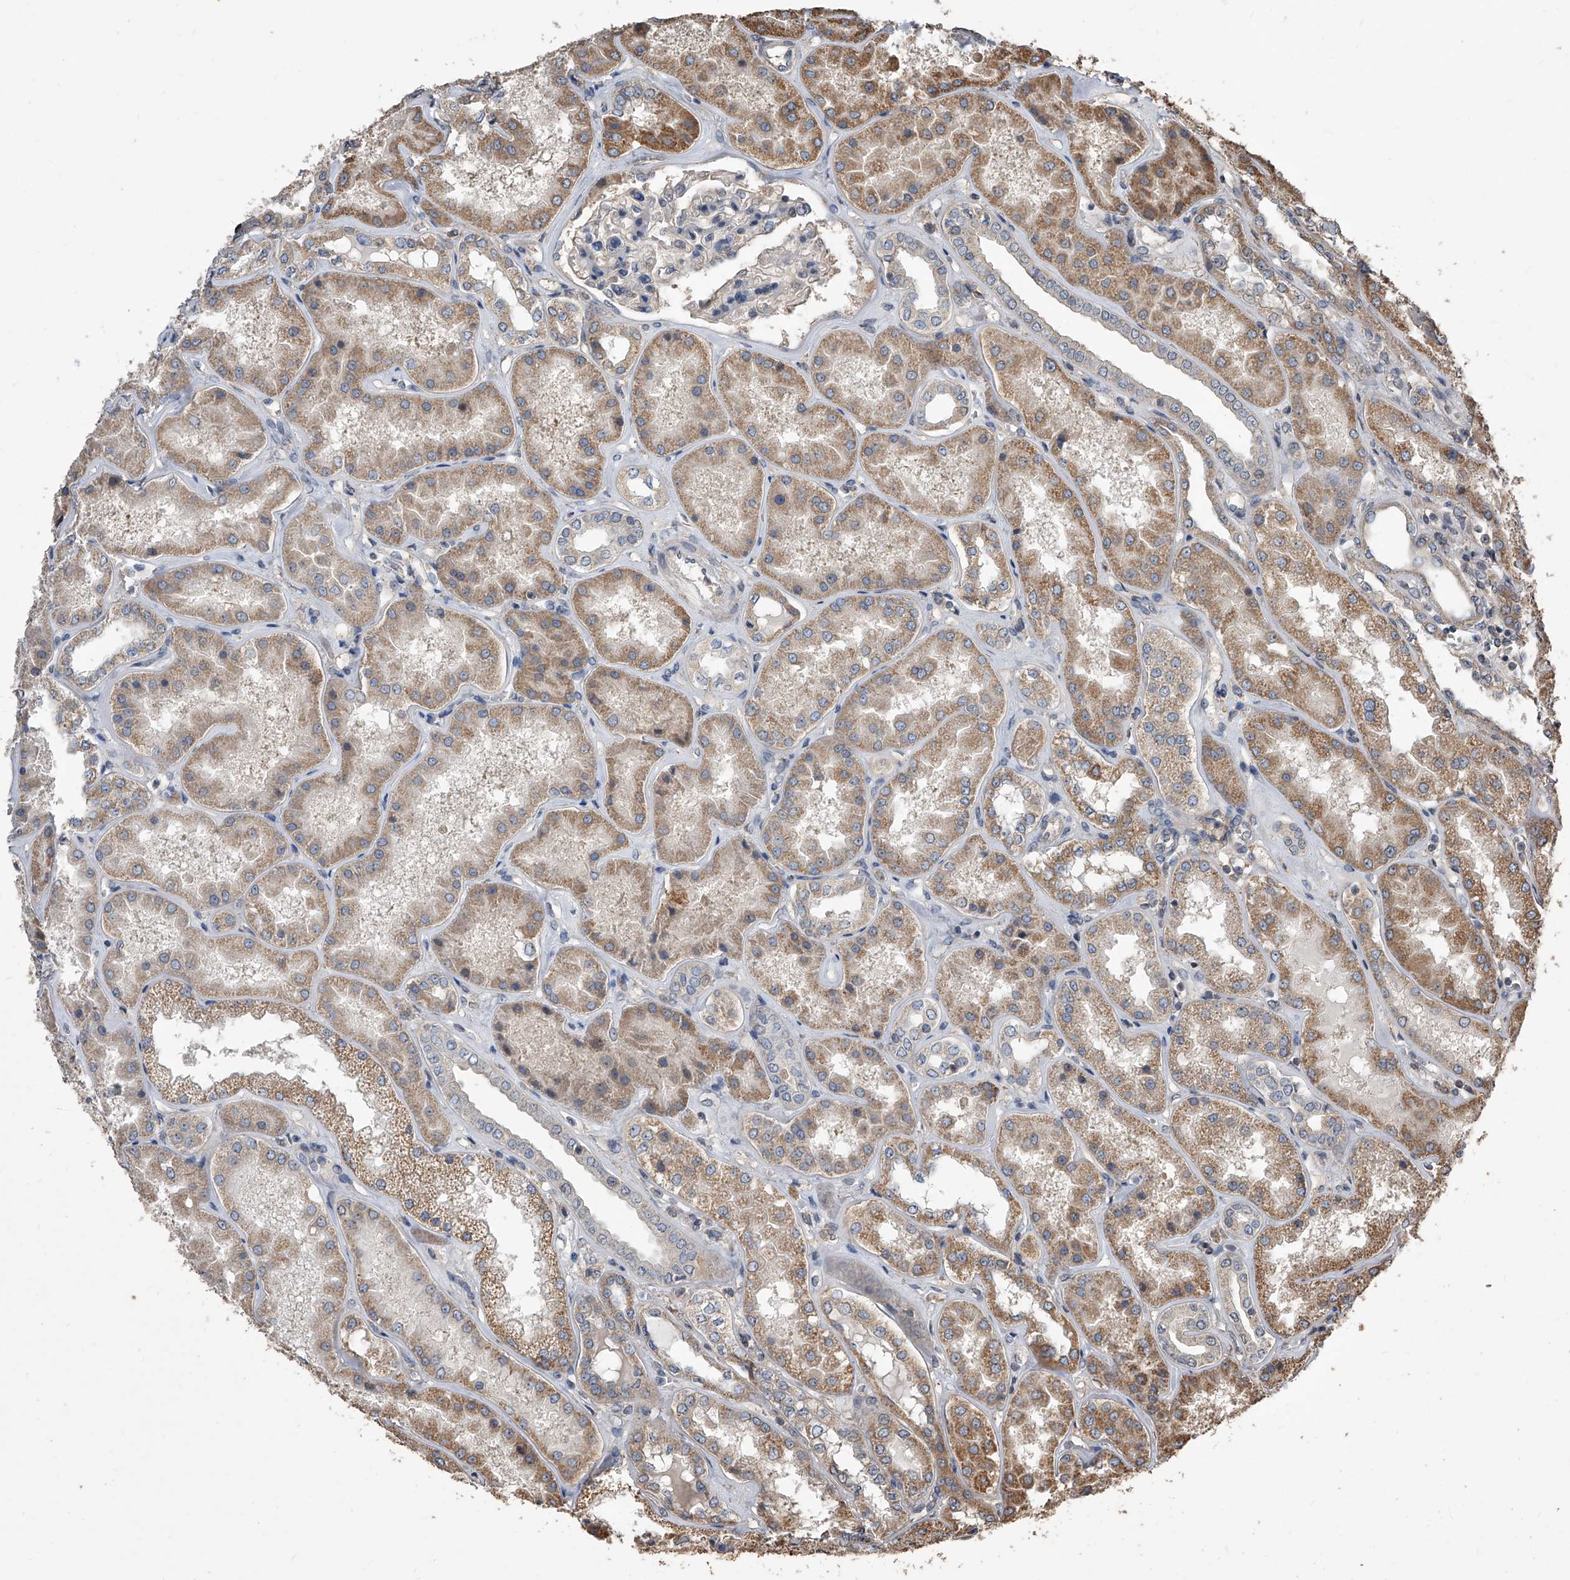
{"staining": {"intensity": "negative", "quantity": "none", "location": "none"}, "tissue": "kidney", "cell_type": "Cells in glomeruli", "image_type": "normal", "snomed": [{"axis": "morphology", "description": "Normal tissue, NOS"}, {"axis": "topography", "description": "Kidney"}], "caption": "The image shows no staining of cells in glomeruli in benign kidney.", "gene": "LTV1", "patient": {"sex": "female", "age": 56}}